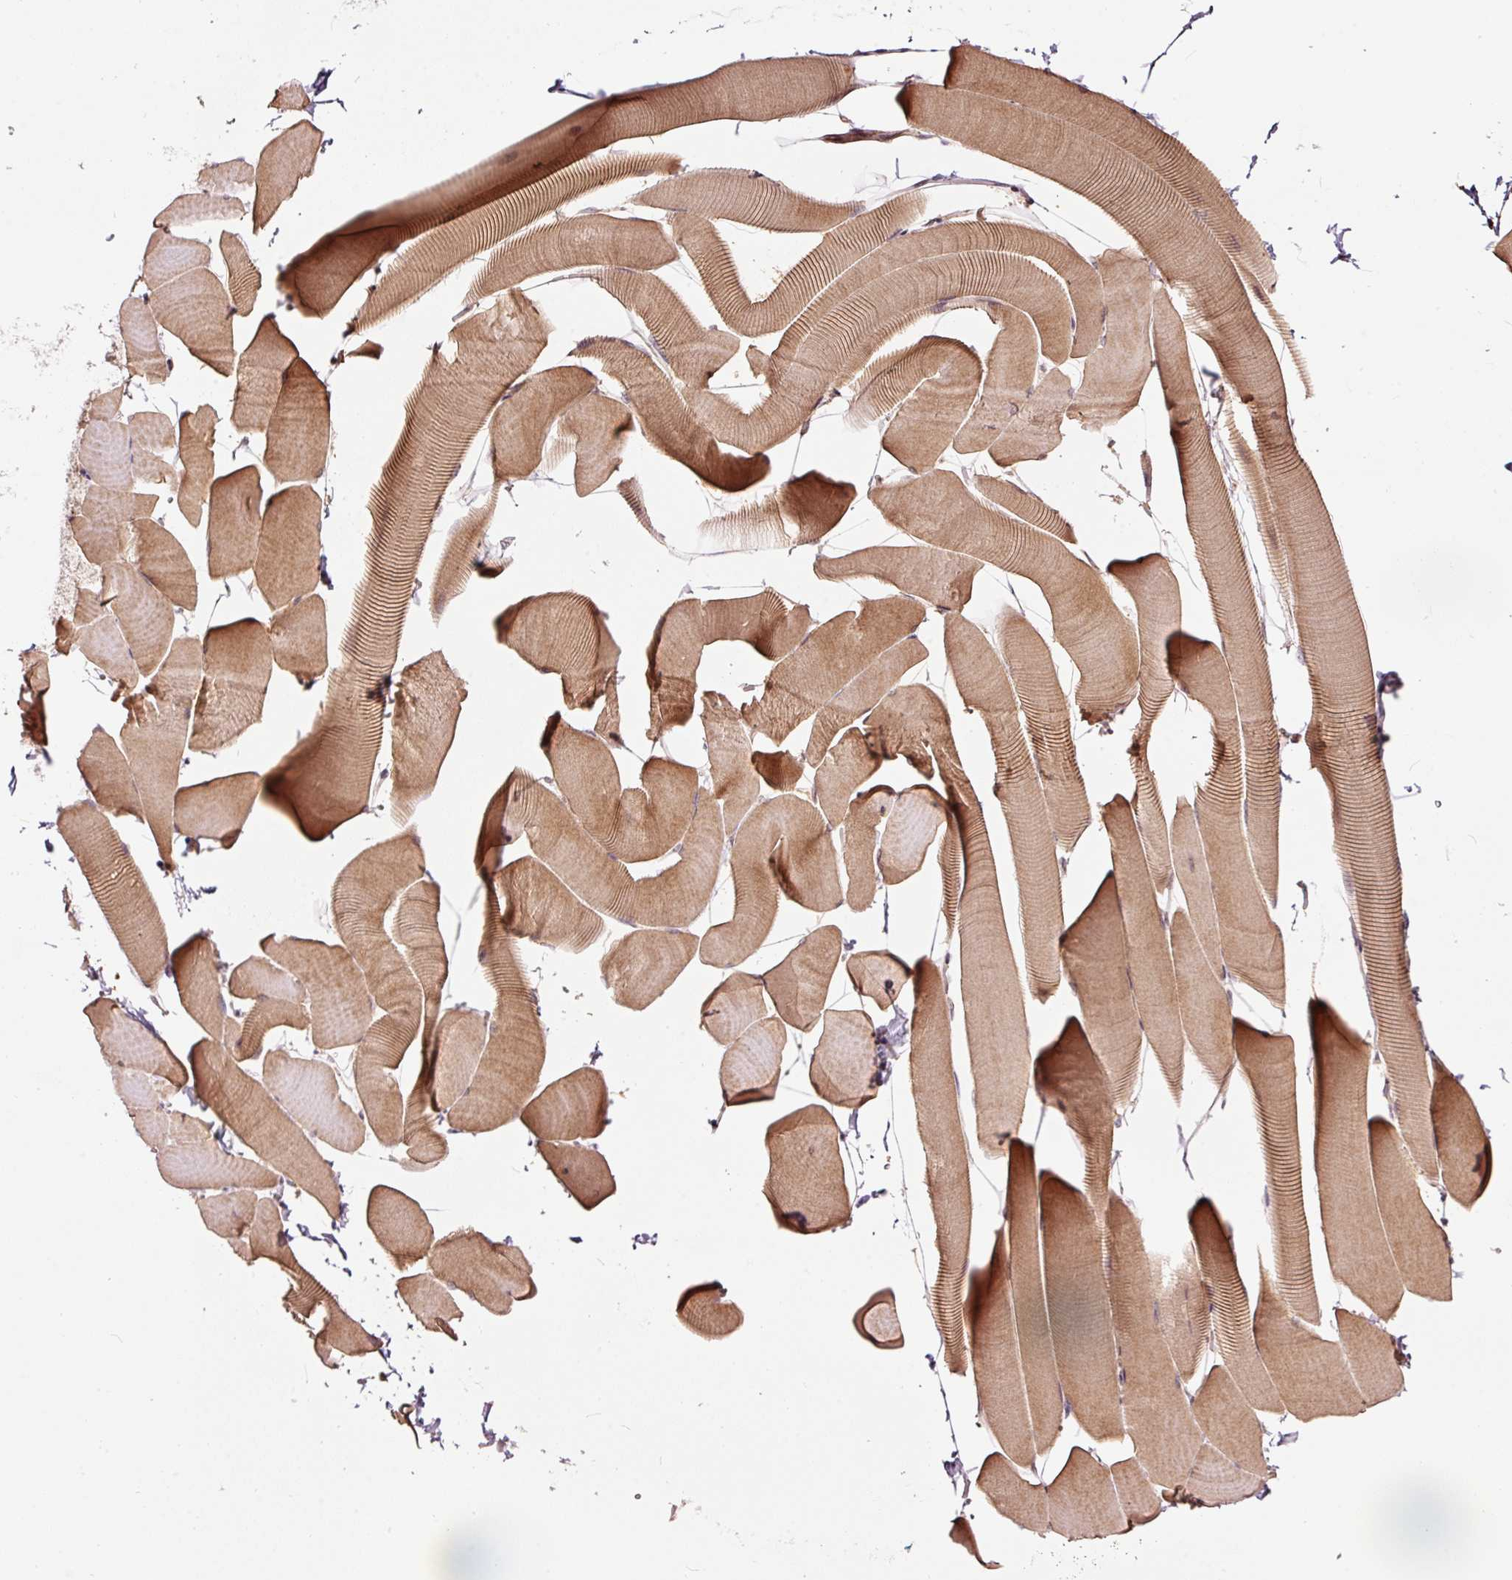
{"staining": {"intensity": "moderate", "quantity": ">75%", "location": "cytoplasmic/membranous,nuclear"}, "tissue": "skeletal muscle", "cell_type": "Myocytes", "image_type": "normal", "snomed": [{"axis": "morphology", "description": "Normal tissue, NOS"}, {"axis": "topography", "description": "Skeletal muscle"}], "caption": "About >75% of myocytes in unremarkable human skeletal muscle demonstrate moderate cytoplasmic/membranous,nuclear protein positivity as visualized by brown immunohistochemical staining.", "gene": "RFC4", "patient": {"sex": "male", "age": 25}}